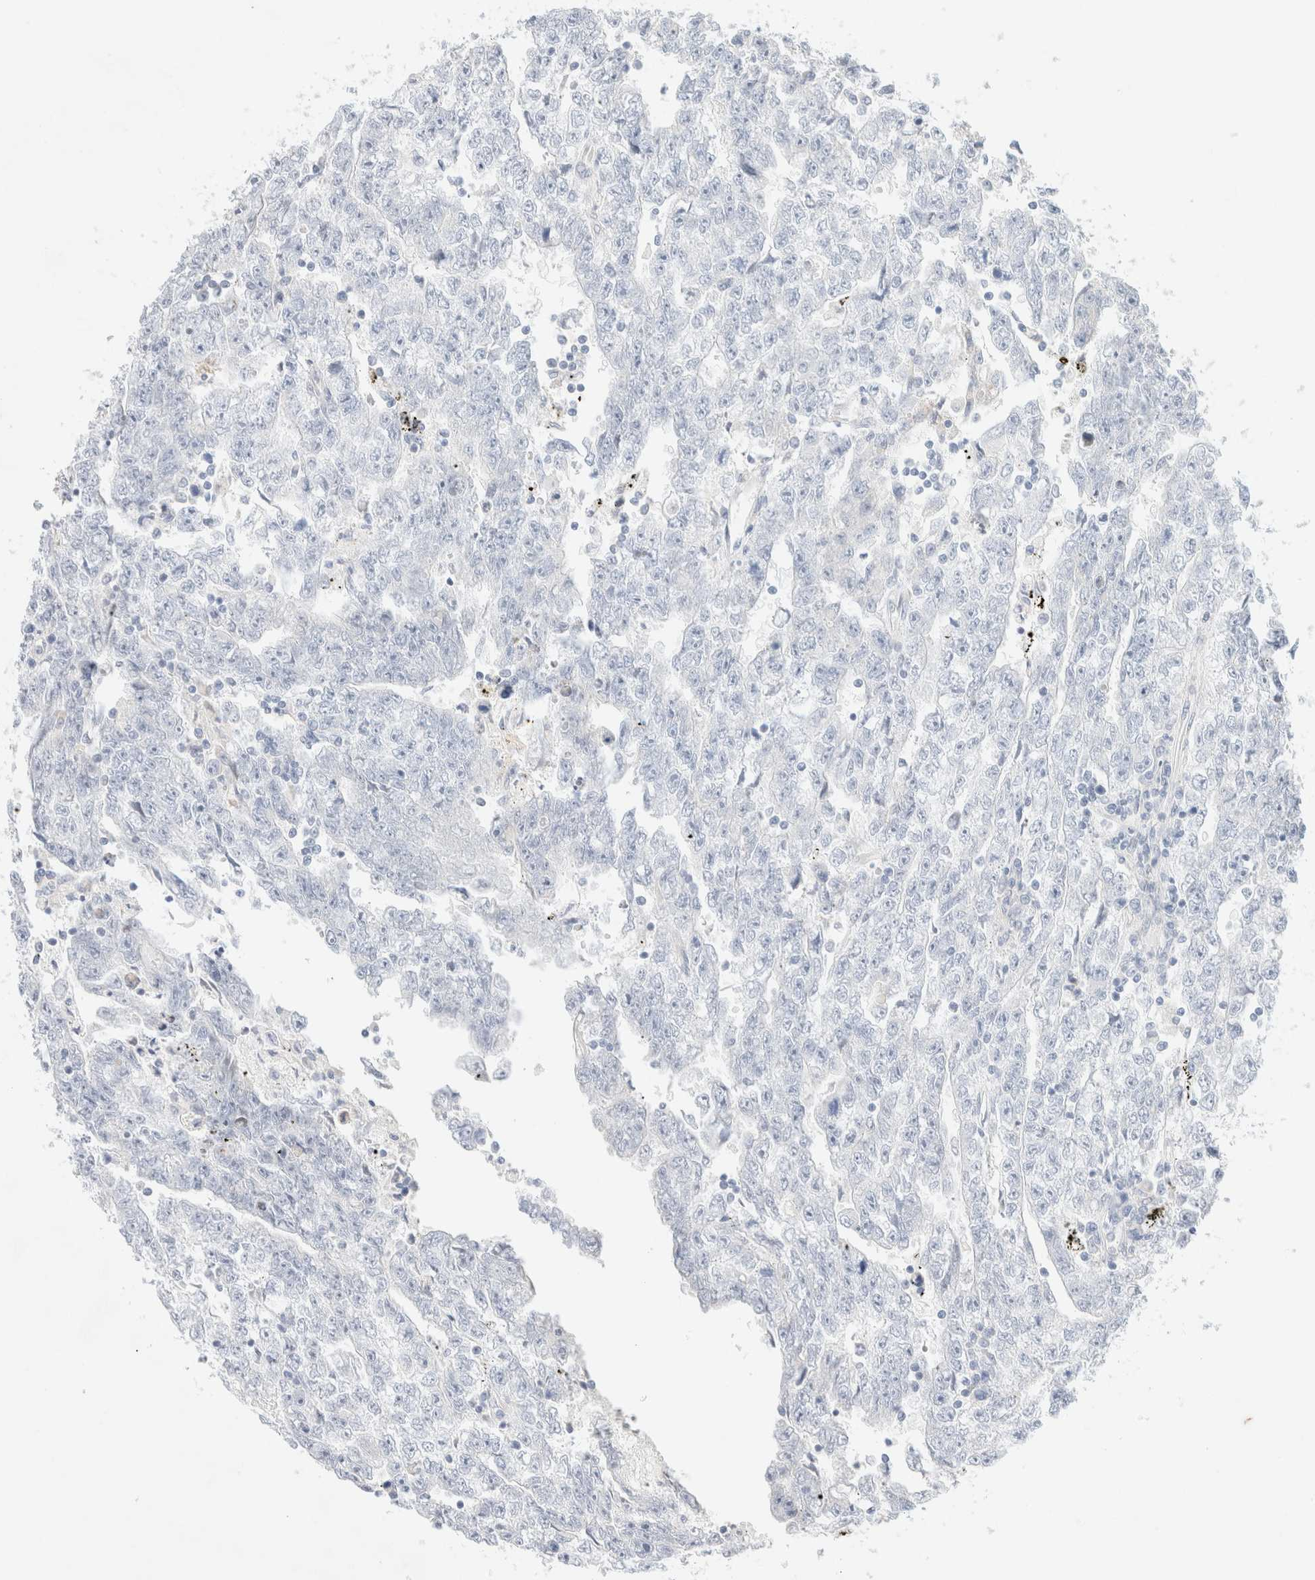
{"staining": {"intensity": "negative", "quantity": "none", "location": "none"}, "tissue": "testis cancer", "cell_type": "Tumor cells", "image_type": "cancer", "snomed": [{"axis": "morphology", "description": "Carcinoma, Embryonal, NOS"}, {"axis": "topography", "description": "Testis"}], "caption": "Immunohistochemistry image of neoplastic tissue: embryonal carcinoma (testis) stained with DAB (3,3'-diaminobenzidine) displays no significant protein staining in tumor cells.", "gene": "SLC25A48", "patient": {"sex": "male", "age": 25}}